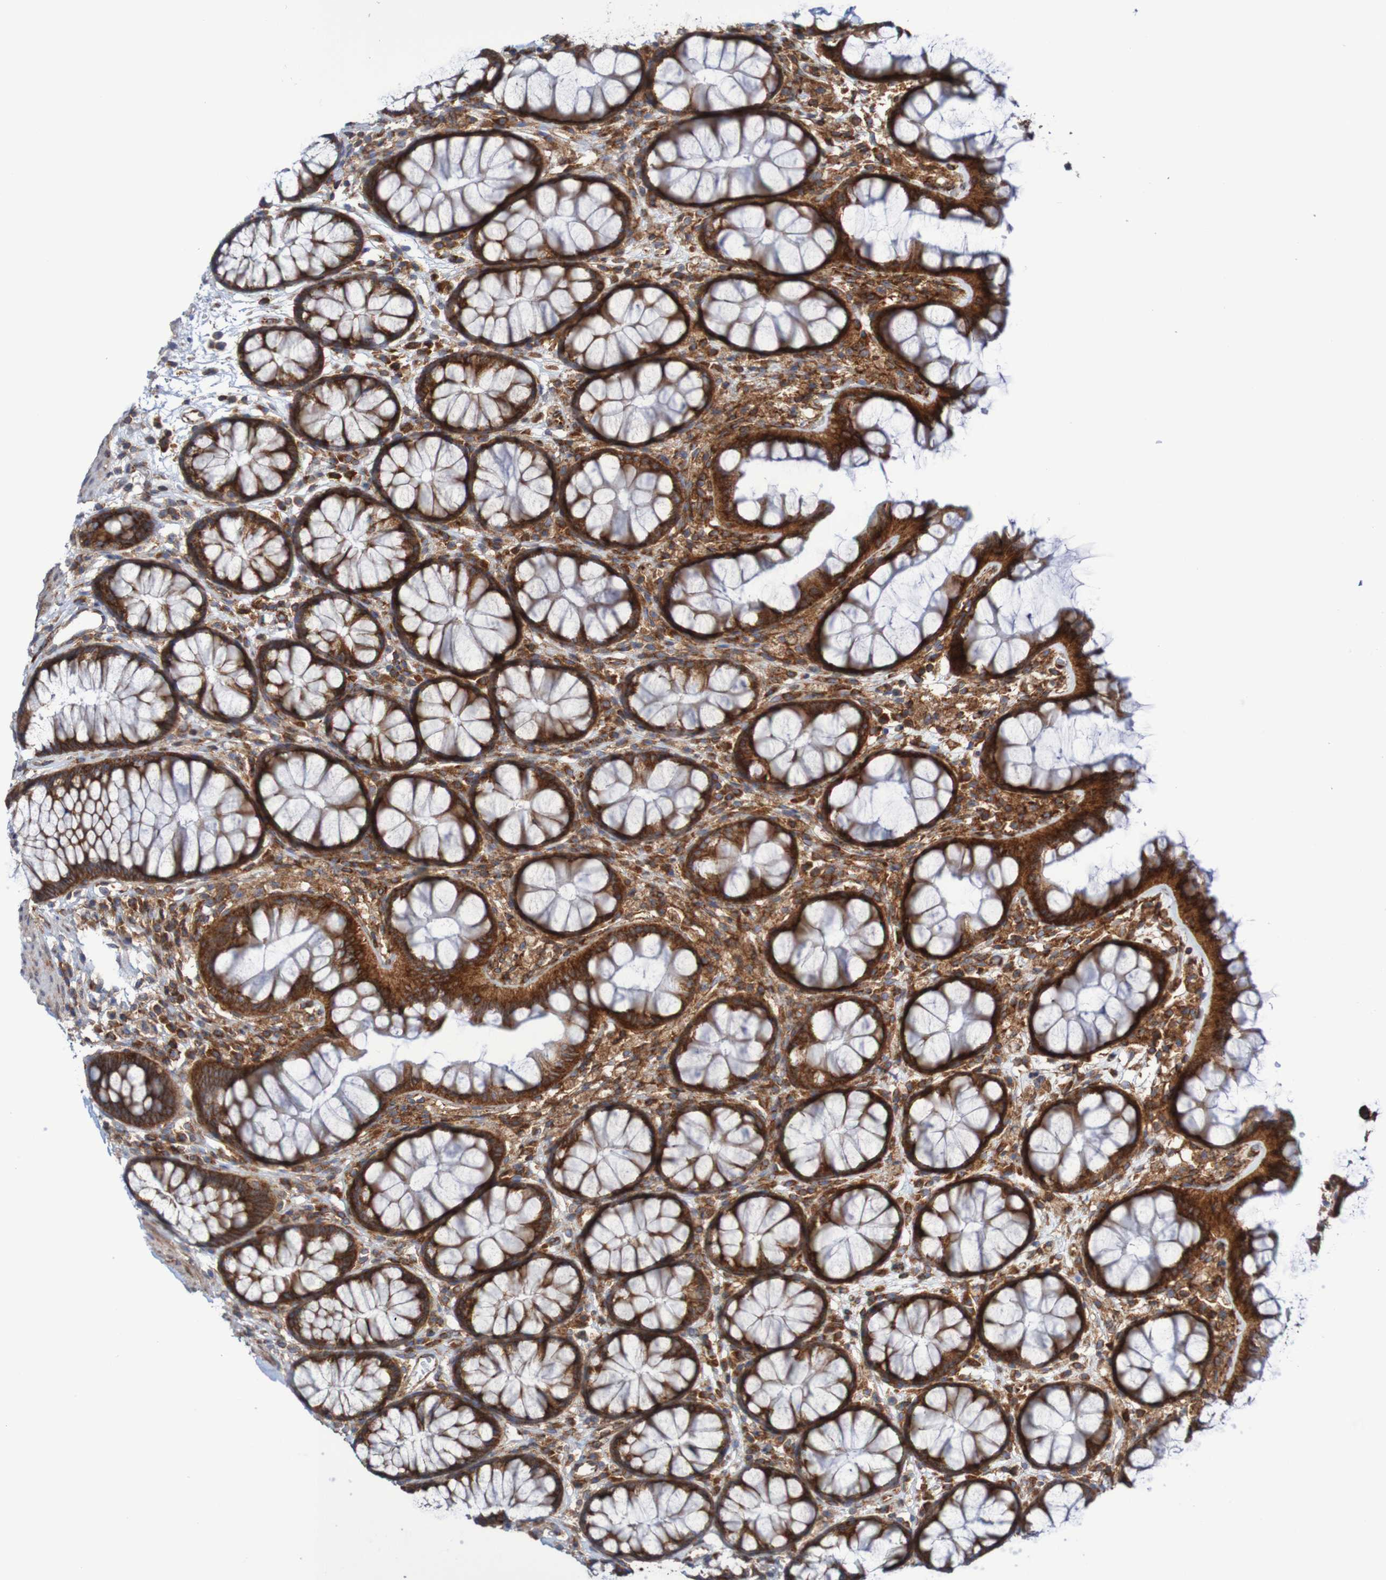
{"staining": {"intensity": "moderate", "quantity": ">75%", "location": "cytoplasmic/membranous"}, "tissue": "colon", "cell_type": "Endothelial cells", "image_type": "normal", "snomed": [{"axis": "morphology", "description": "Normal tissue, NOS"}, {"axis": "topography", "description": "Colon"}], "caption": "Brown immunohistochemical staining in benign colon exhibits moderate cytoplasmic/membranous expression in about >75% of endothelial cells.", "gene": "FXR2", "patient": {"sex": "female", "age": 55}}